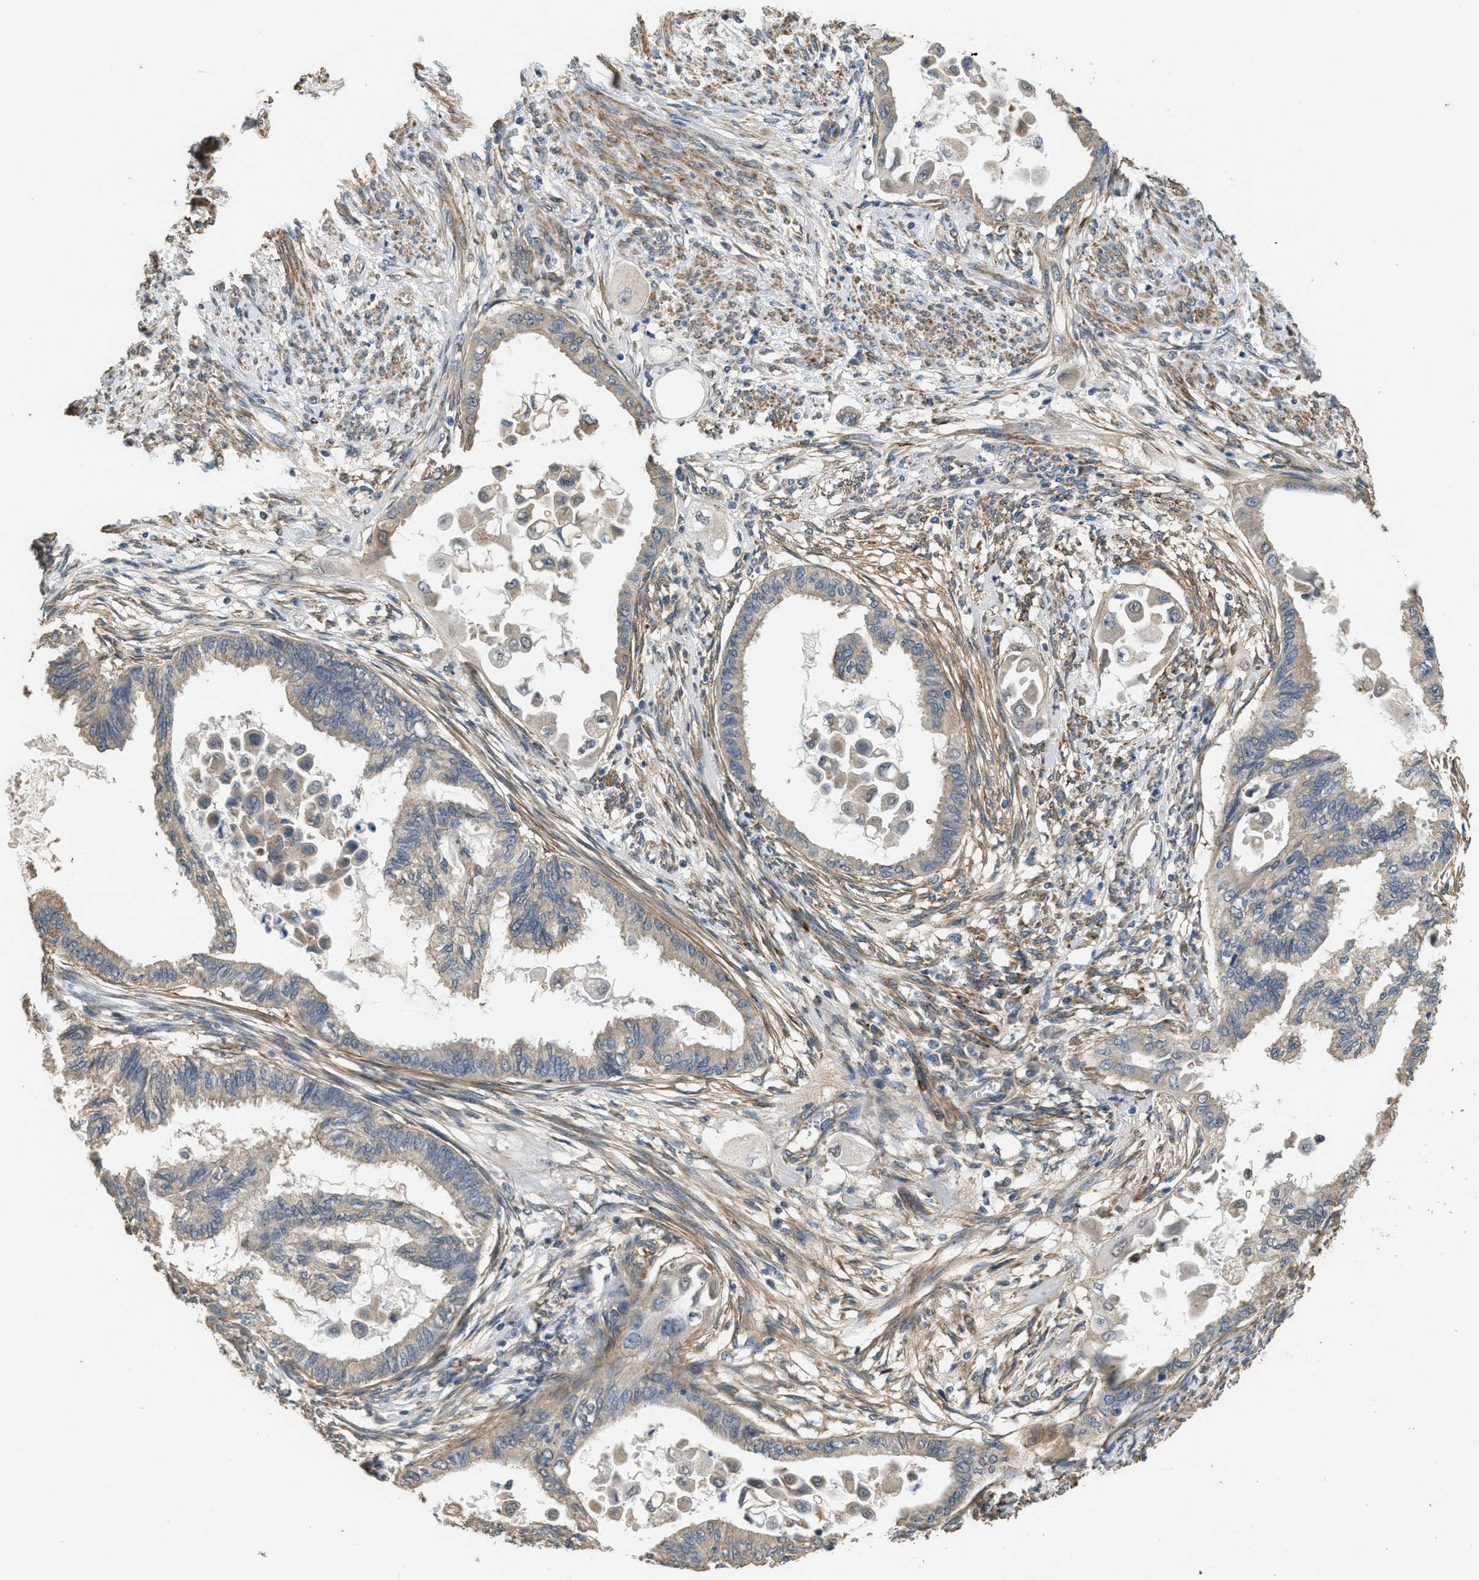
{"staining": {"intensity": "weak", "quantity": "25%-75%", "location": "cytoplasmic/membranous"}, "tissue": "cervical cancer", "cell_type": "Tumor cells", "image_type": "cancer", "snomed": [{"axis": "morphology", "description": "Normal tissue, NOS"}, {"axis": "morphology", "description": "Adenocarcinoma, NOS"}, {"axis": "topography", "description": "Cervix"}, {"axis": "topography", "description": "Endometrium"}], "caption": "Immunohistochemical staining of human cervical cancer reveals low levels of weak cytoplasmic/membranous expression in about 25%-75% of tumor cells.", "gene": "THBS2", "patient": {"sex": "female", "age": 86}}